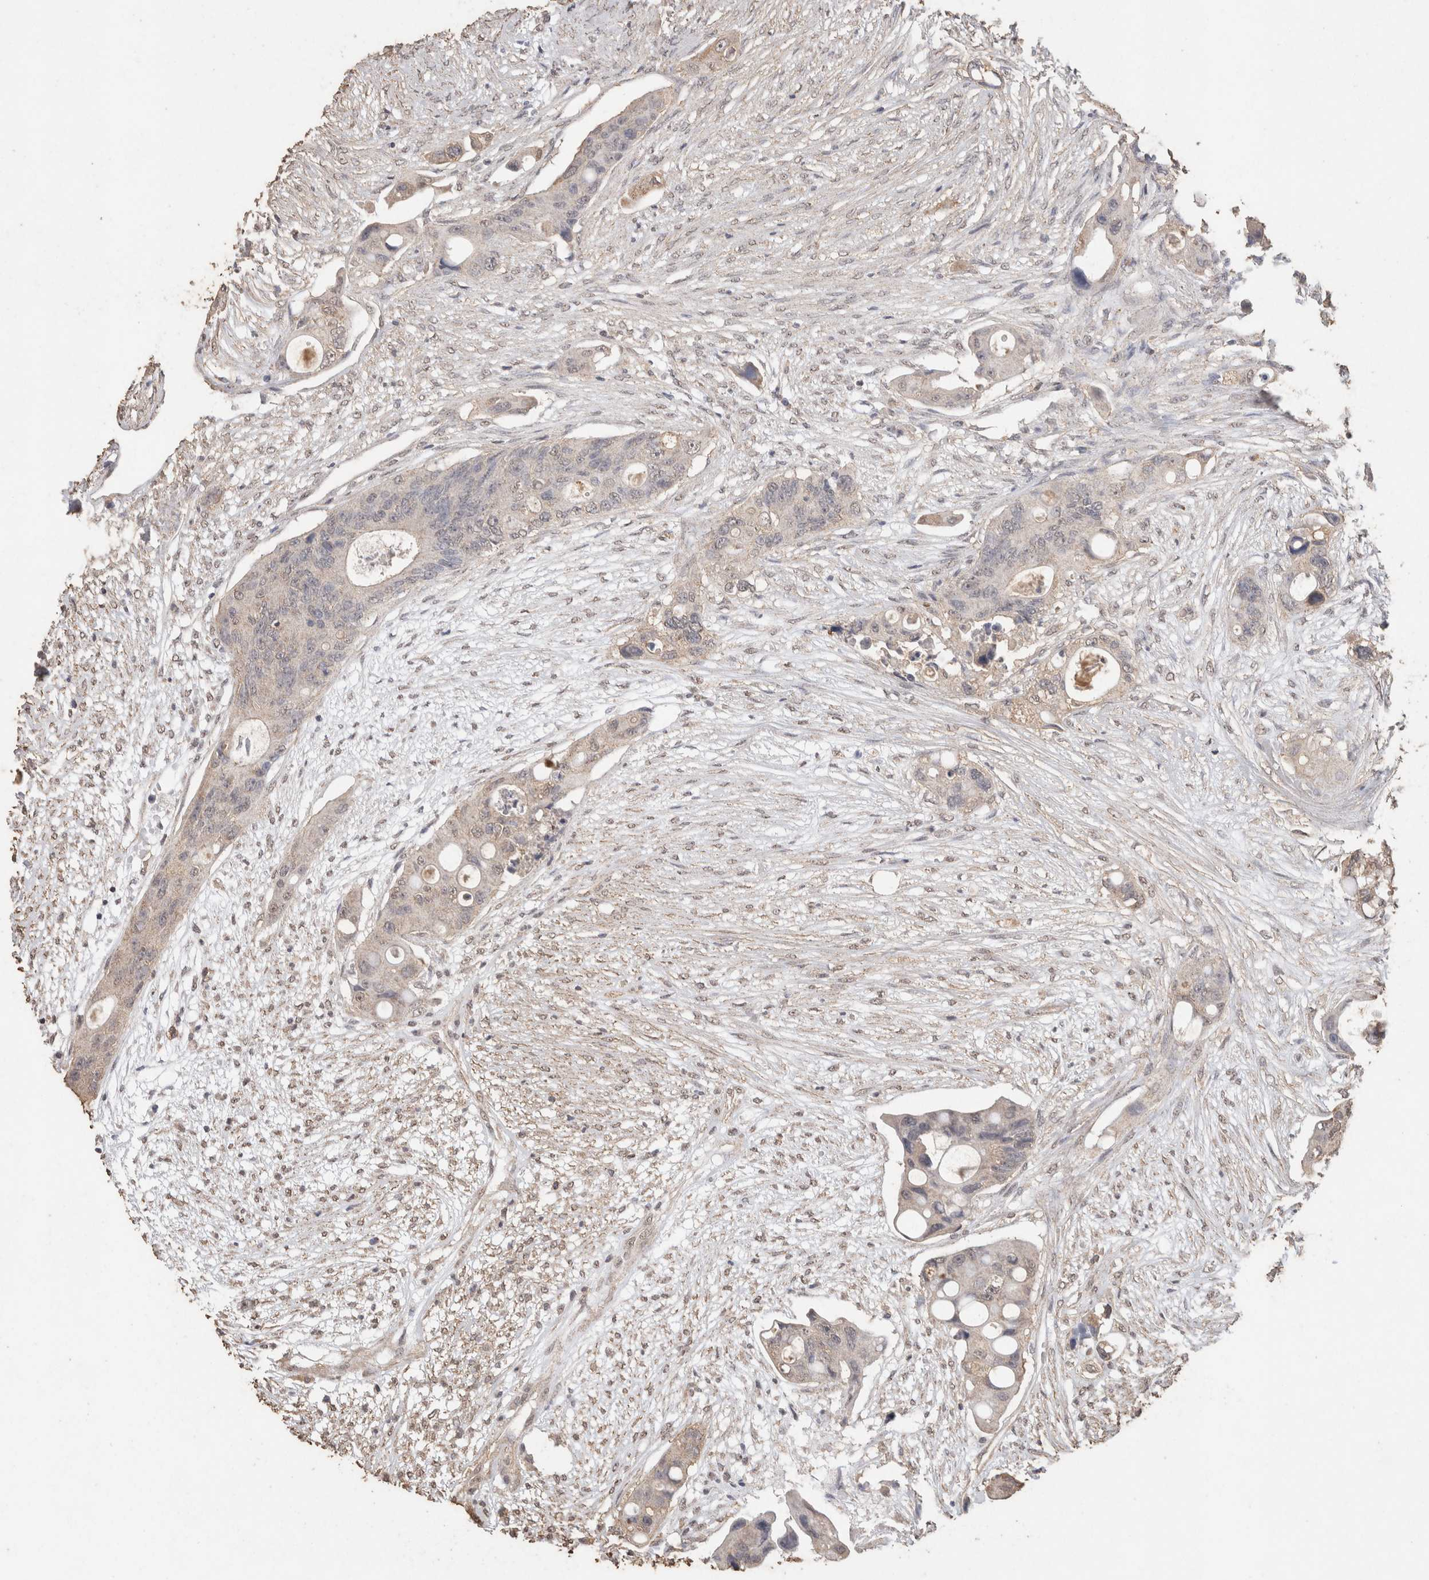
{"staining": {"intensity": "negative", "quantity": "none", "location": "none"}, "tissue": "colorectal cancer", "cell_type": "Tumor cells", "image_type": "cancer", "snomed": [{"axis": "morphology", "description": "Adenocarcinoma, NOS"}, {"axis": "topography", "description": "Colon"}], "caption": "This is an immunohistochemistry micrograph of human colorectal cancer (adenocarcinoma). There is no expression in tumor cells.", "gene": "CX3CL1", "patient": {"sex": "female", "age": 57}}